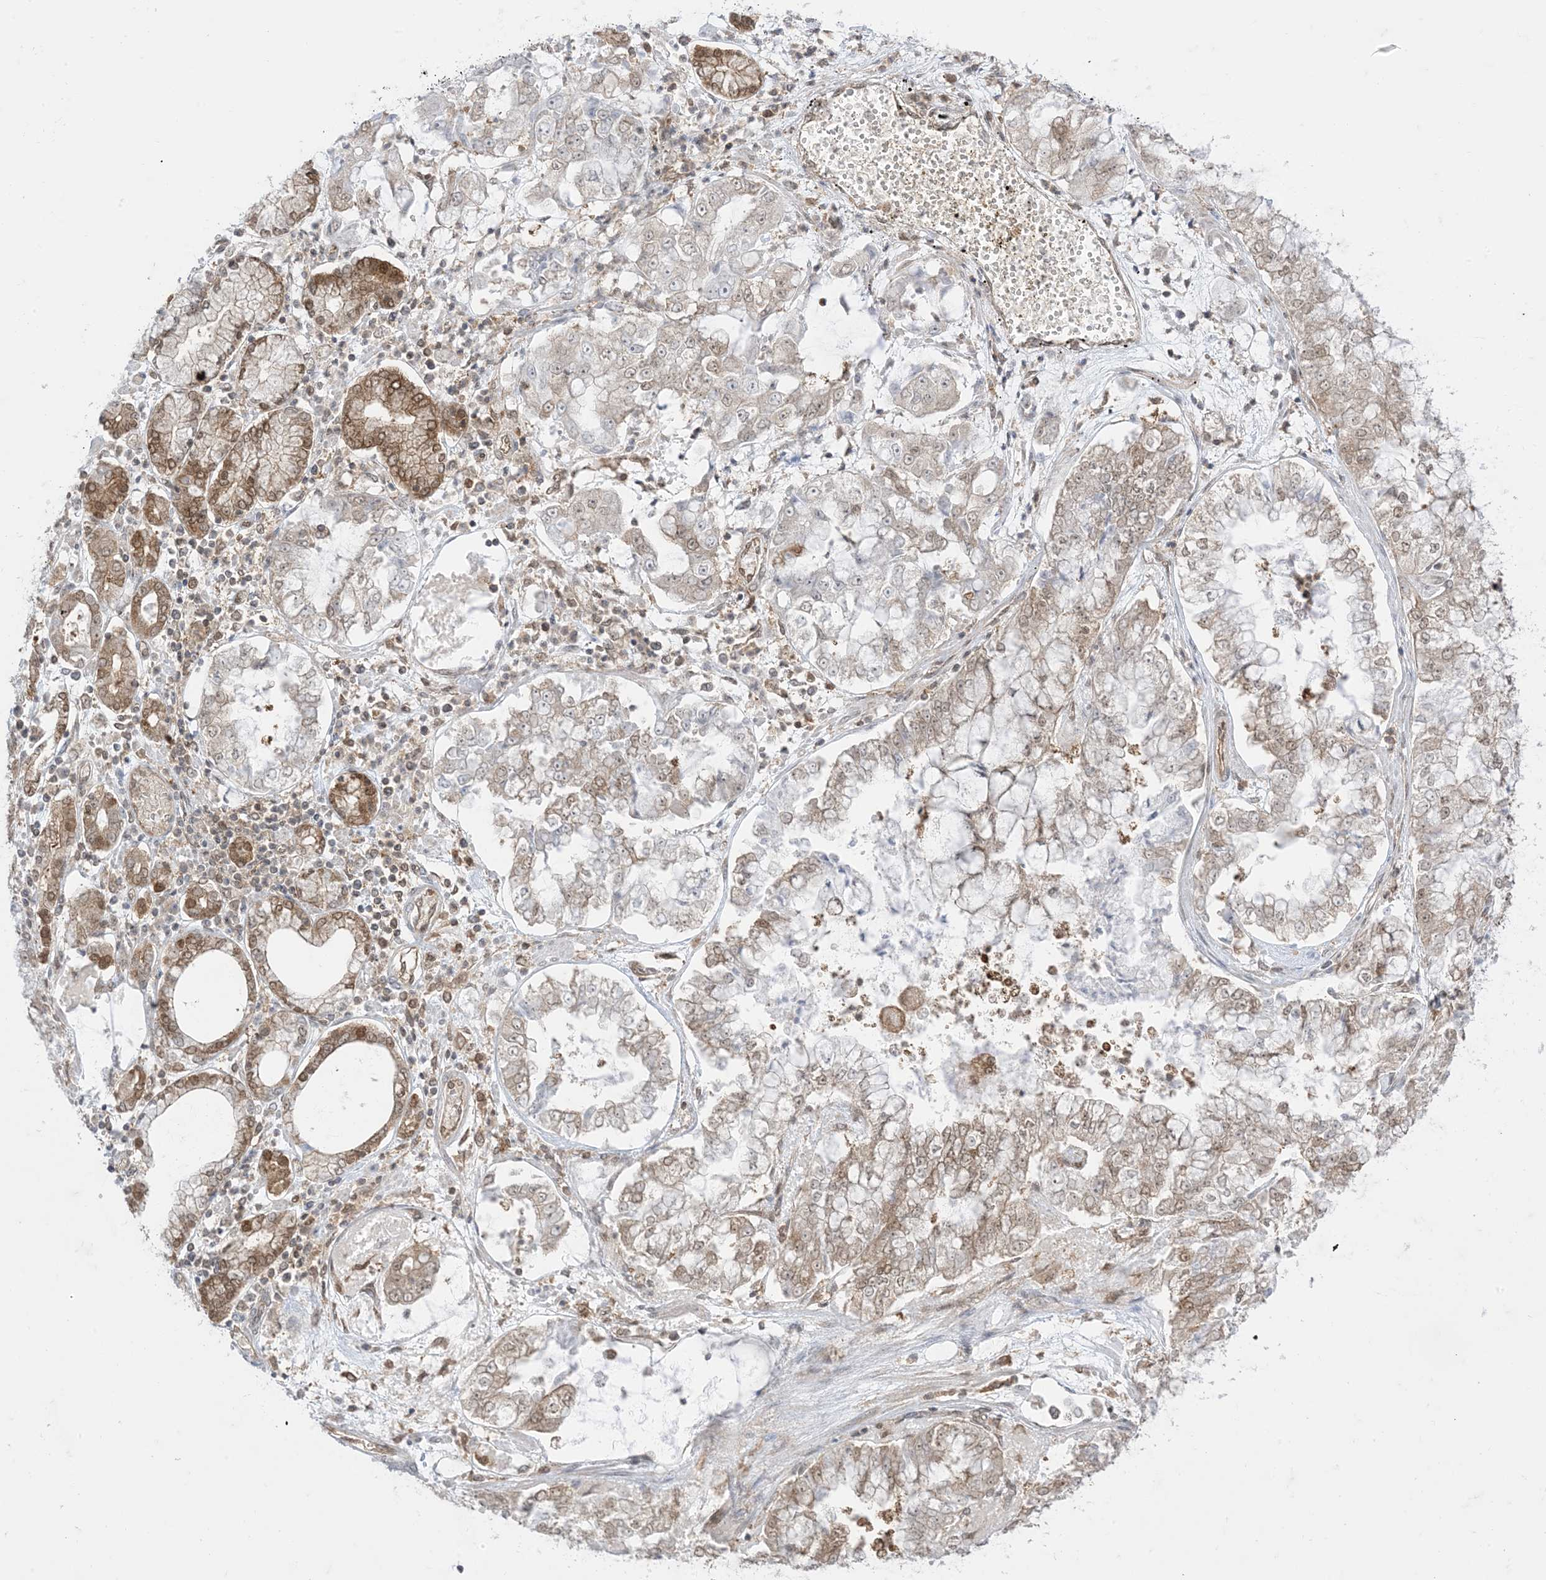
{"staining": {"intensity": "weak", "quantity": "25%-75%", "location": "cytoplasmic/membranous,nuclear"}, "tissue": "stomach cancer", "cell_type": "Tumor cells", "image_type": "cancer", "snomed": [{"axis": "morphology", "description": "Adenocarcinoma, NOS"}, {"axis": "topography", "description": "Stomach"}], "caption": "A micrograph of human stomach adenocarcinoma stained for a protein shows weak cytoplasmic/membranous and nuclear brown staining in tumor cells.", "gene": "PTPA", "patient": {"sex": "male", "age": 76}}